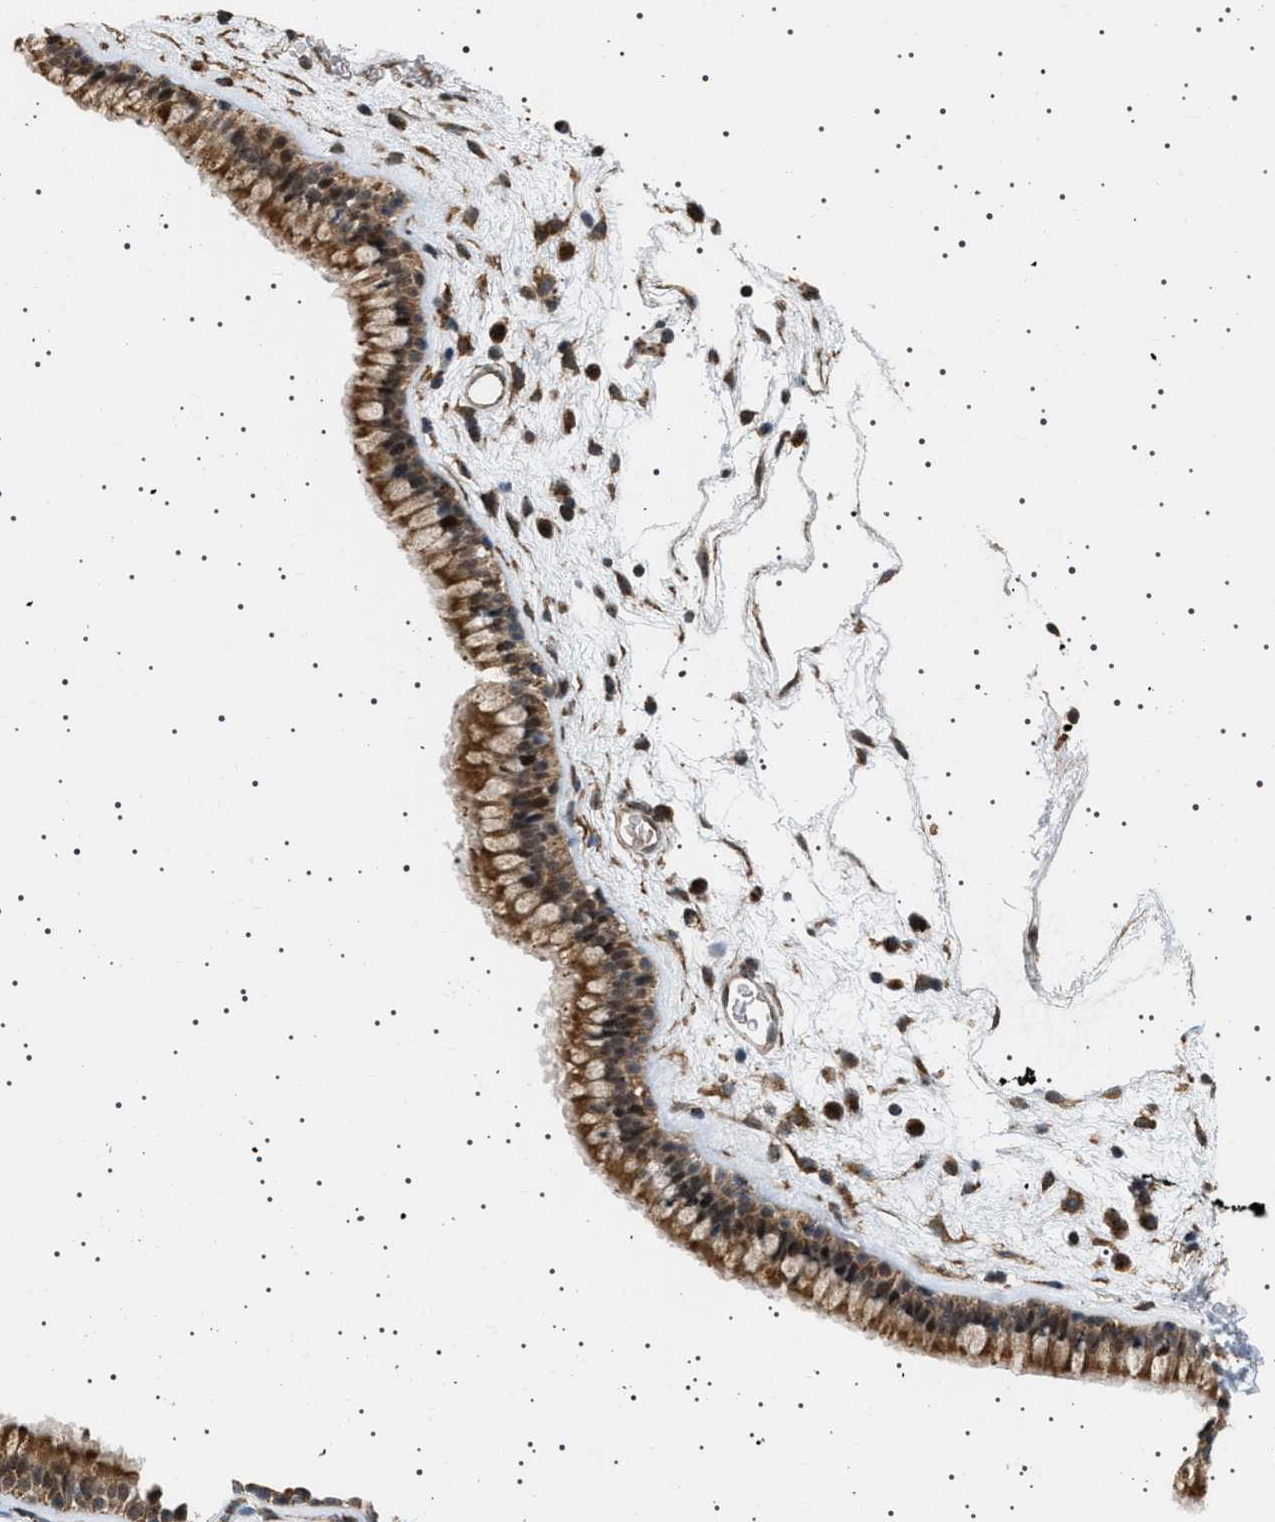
{"staining": {"intensity": "moderate", "quantity": ">75%", "location": "cytoplasmic/membranous"}, "tissue": "nasopharynx", "cell_type": "Respiratory epithelial cells", "image_type": "normal", "snomed": [{"axis": "morphology", "description": "Normal tissue, NOS"}, {"axis": "morphology", "description": "Inflammation, NOS"}, {"axis": "topography", "description": "Nasopharynx"}], "caption": "Protein positivity by immunohistochemistry shows moderate cytoplasmic/membranous positivity in approximately >75% of respiratory epithelial cells in benign nasopharynx.", "gene": "MELK", "patient": {"sex": "male", "age": 48}}